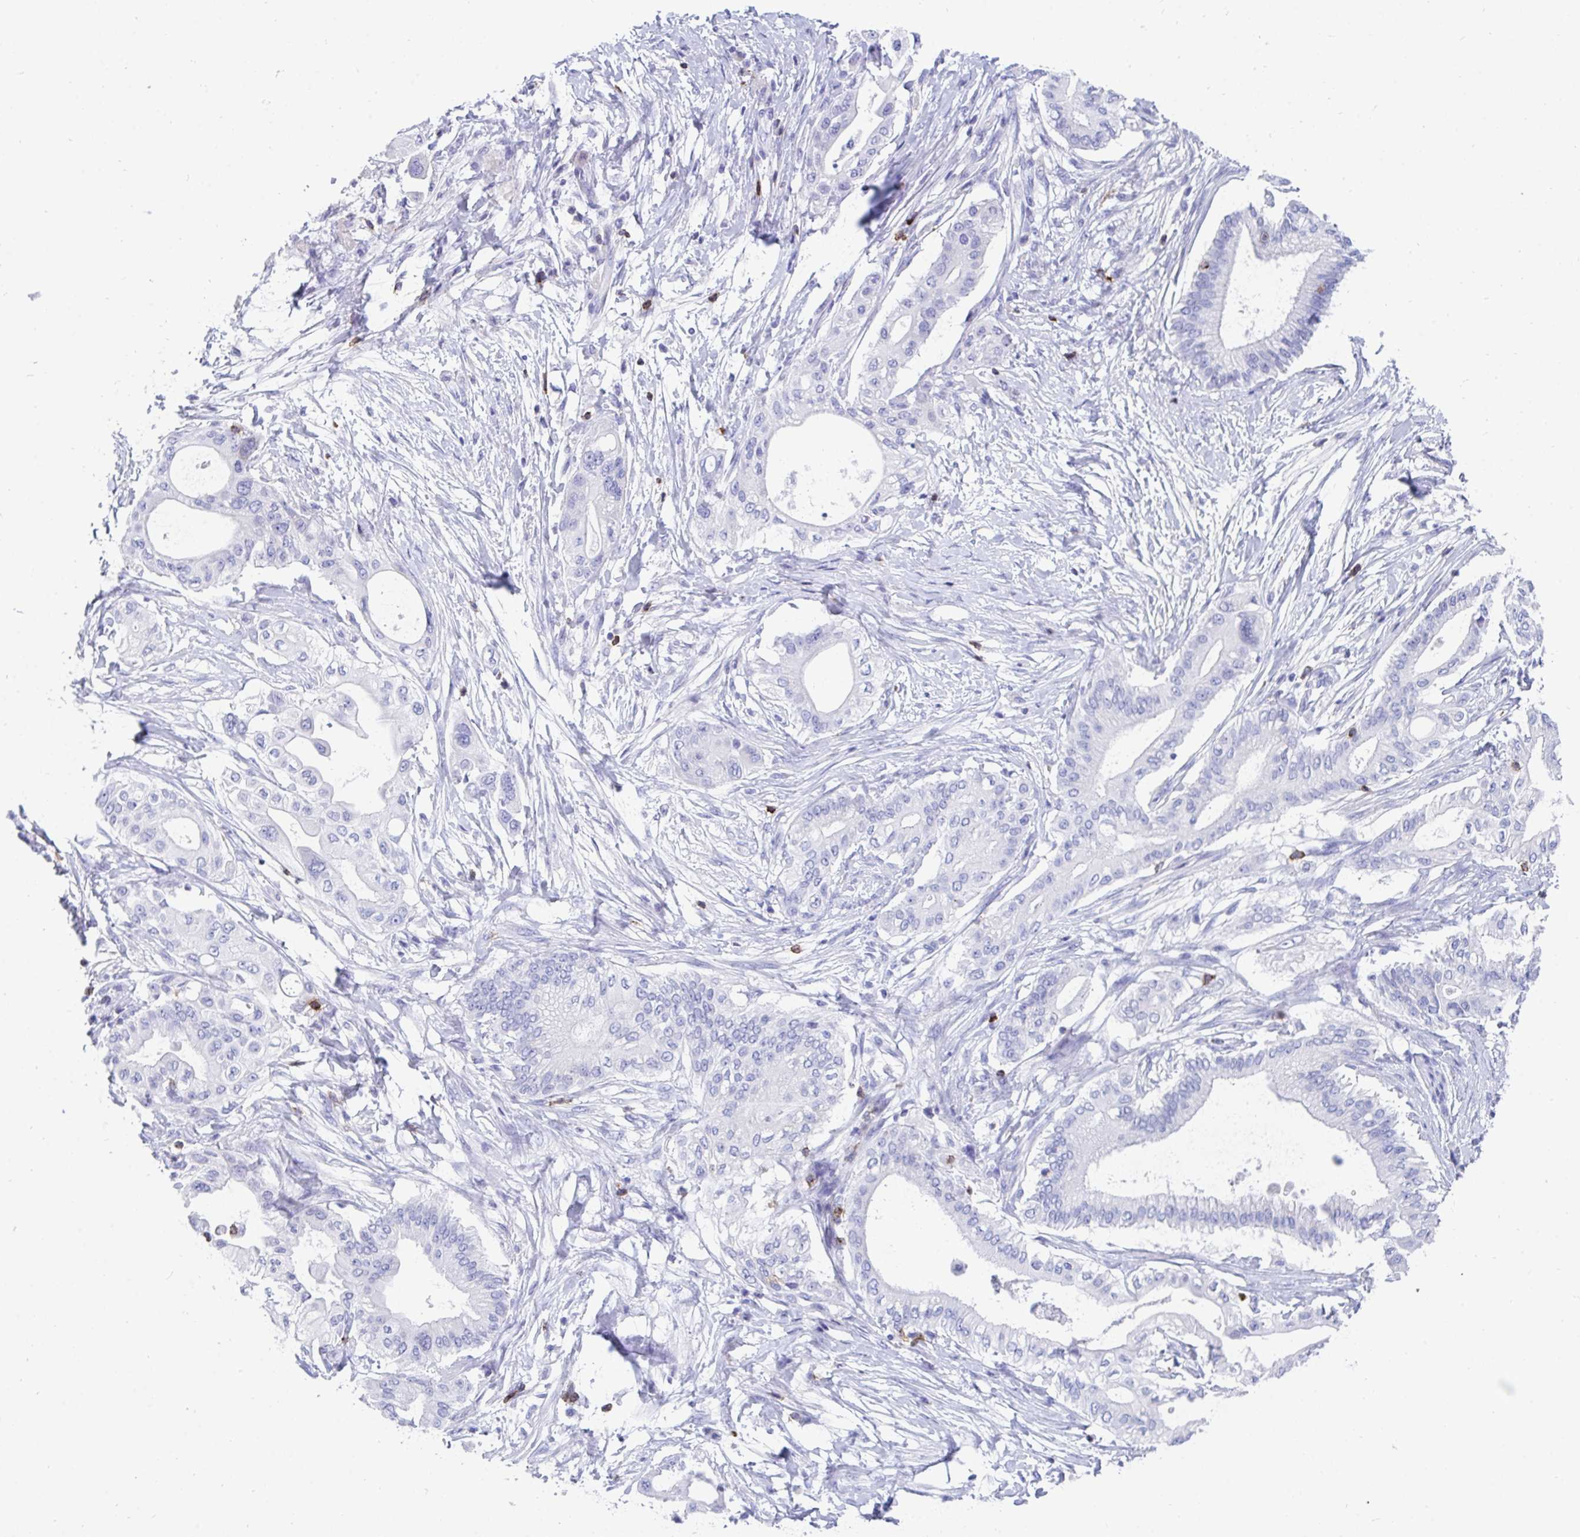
{"staining": {"intensity": "negative", "quantity": "none", "location": "none"}, "tissue": "pancreatic cancer", "cell_type": "Tumor cells", "image_type": "cancer", "snomed": [{"axis": "morphology", "description": "Adenocarcinoma, NOS"}, {"axis": "topography", "description": "Pancreas"}], "caption": "An immunohistochemistry image of pancreatic adenocarcinoma is shown. There is no staining in tumor cells of pancreatic adenocarcinoma.", "gene": "CD7", "patient": {"sex": "male", "age": 68}}